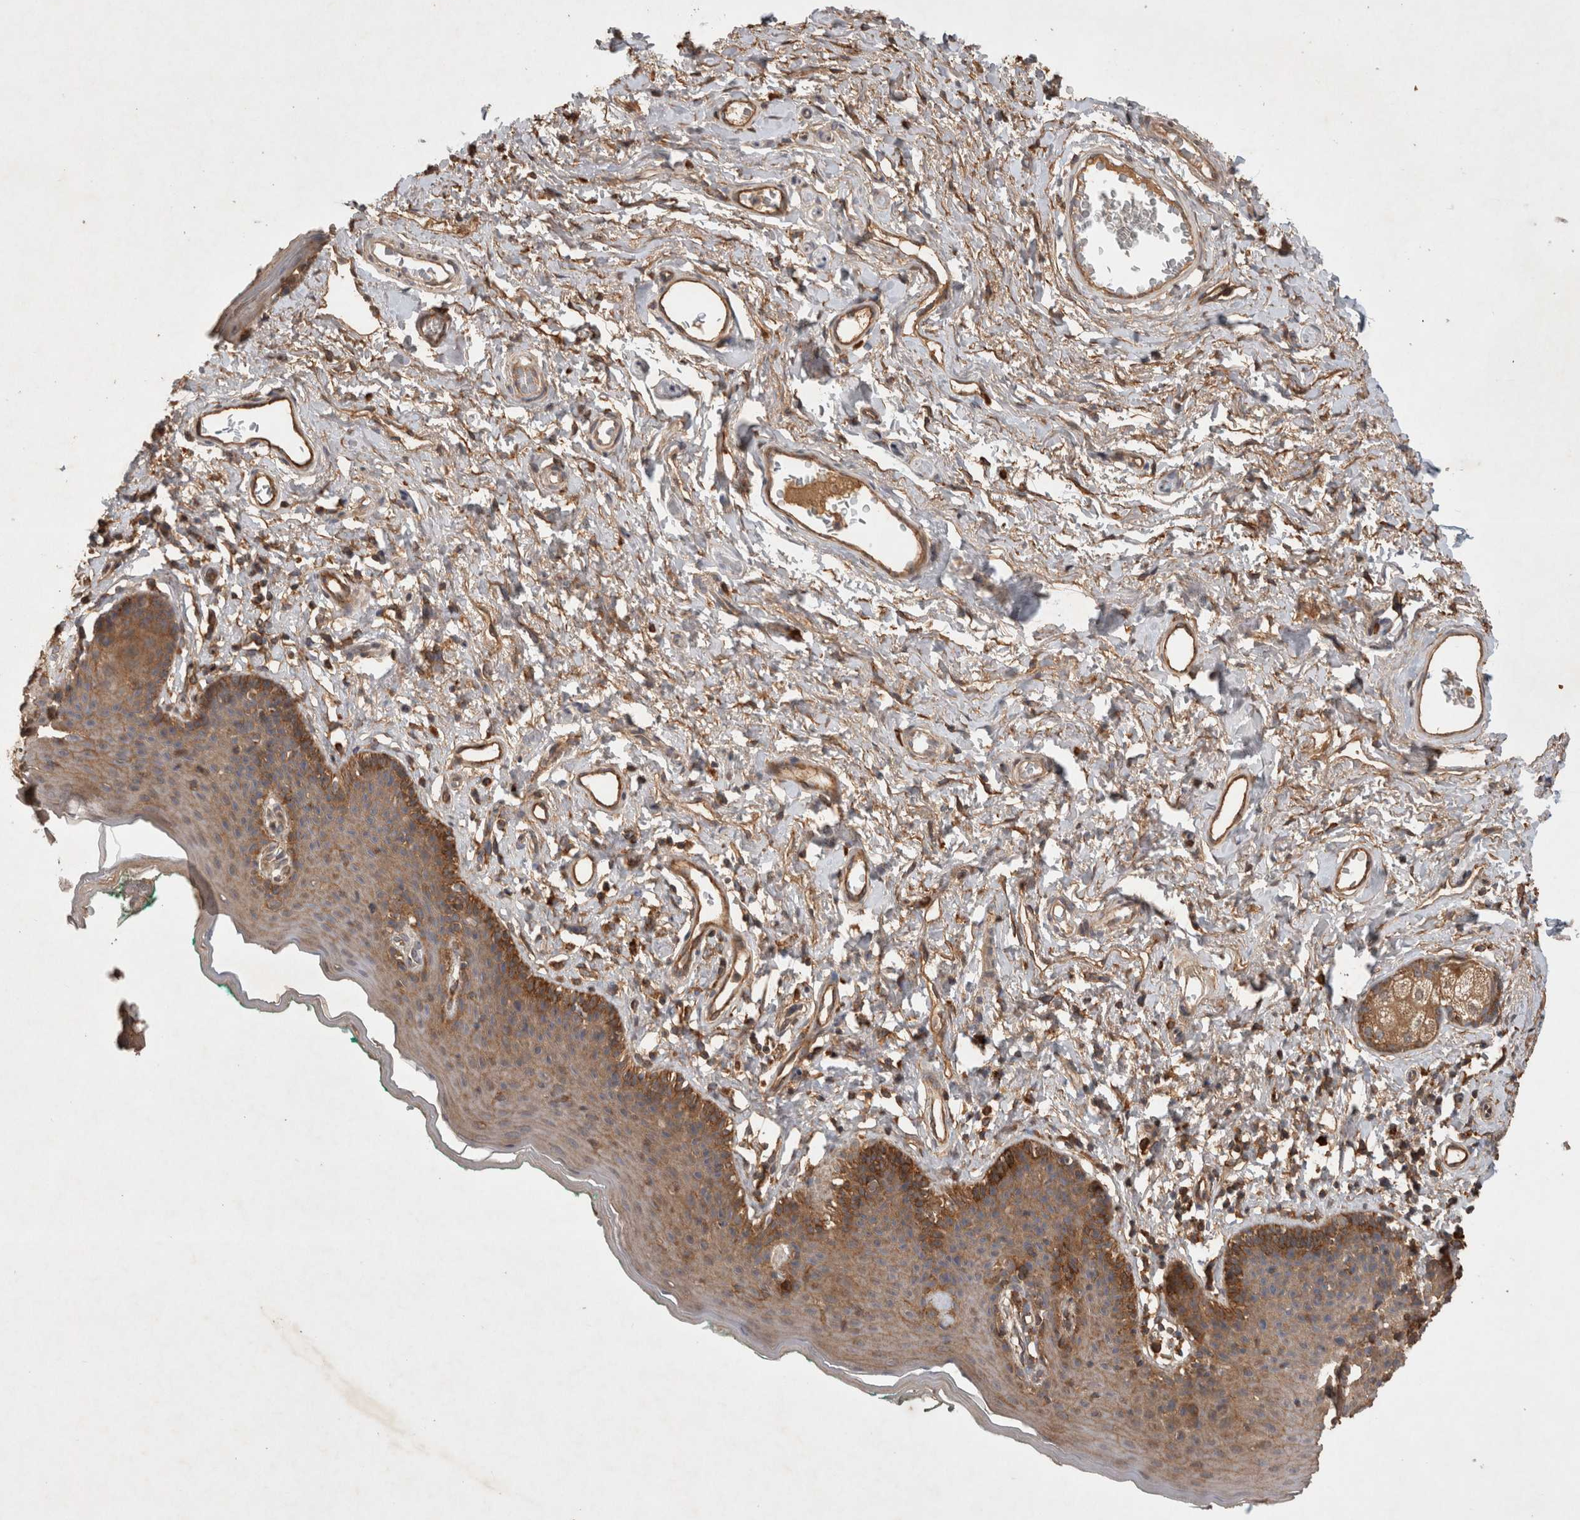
{"staining": {"intensity": "moderate", "quantity": ">75%", "location": "cytoplasmic/membranous"}, "tissue": "skin", "cell_type": "Epidermal cells", "image_type": "normal", "snomed": [{"axis": "morphology", "description": "Normal tissue, NOS"}, {"axis": "topography", "description": "Vulva"}], "caption": "Benign skin was stained to show a protein in brown. There is medium levels of moderate cytoplasmic/membranous staining in about >75% of epidermal cells. Using DAB (3,3'-diaminobenzidine) (brown) and hematoxylin (blue) stains, captured at high magnification using brightfield microscopy.", "gene": "SERAC1", "patient": {"sex": "female", "age": 66}}